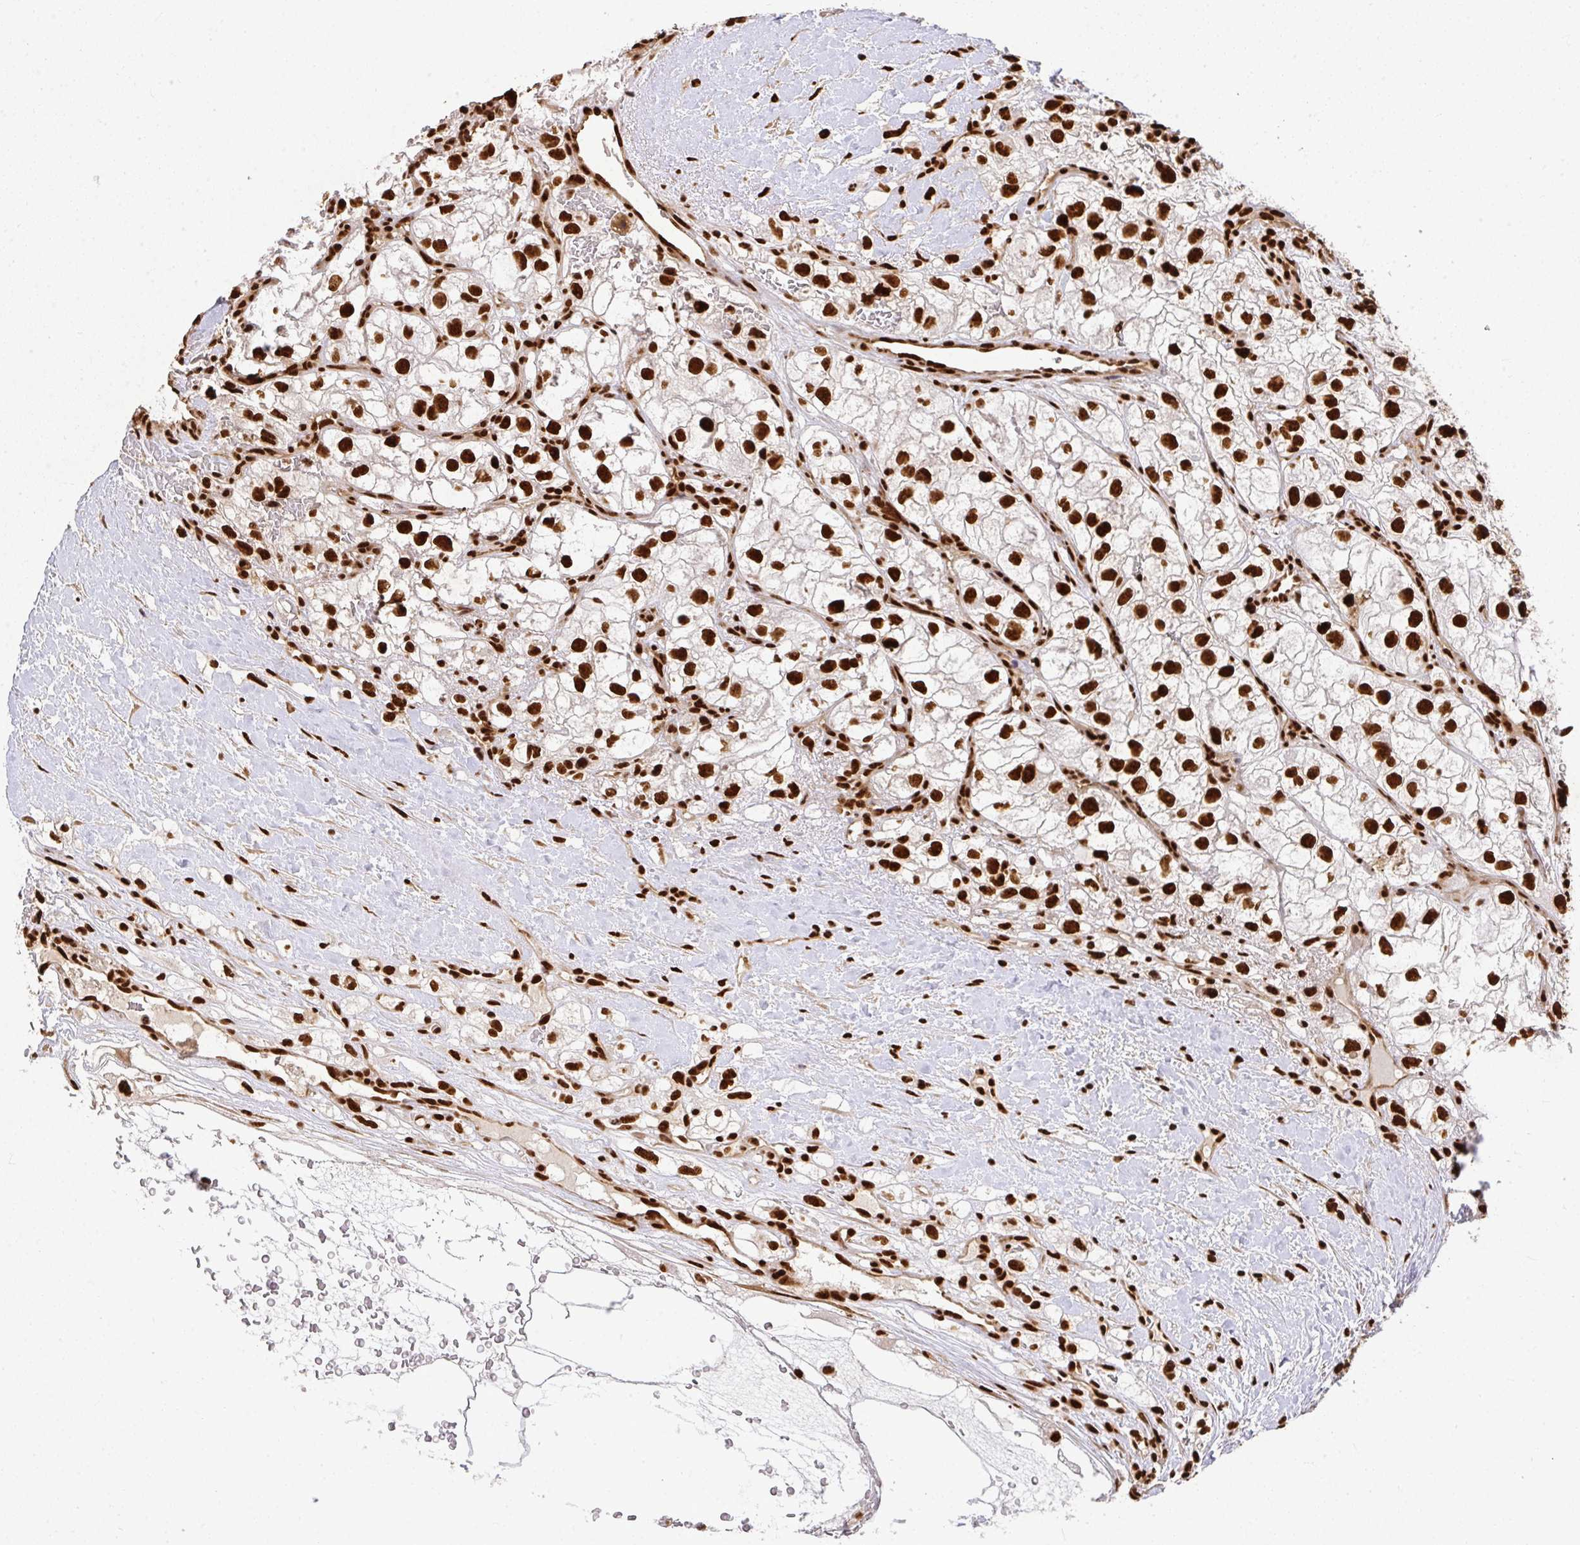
{"staining": {"intensity": "strong", "quantity": ">75%", "location": "nuclear"}, "tissue": "renal cancer", "cell_type": "Tumor cells", "image_type": "cancer", "snomed": [{"axis": "morphology", "description": "Adenocarcinoma, NOS"}, {"axis": "topography", "description": "Kidney"}], "caption": "A photomicrograph showing strong nuclear positivity in approximately >75% of tumor cells in renal cancer (adenocarcinoma), as visualized by brown immunohistochemical staining.", "gene": "U2AF1", "patient": {"sex": "male", "age": 59}}